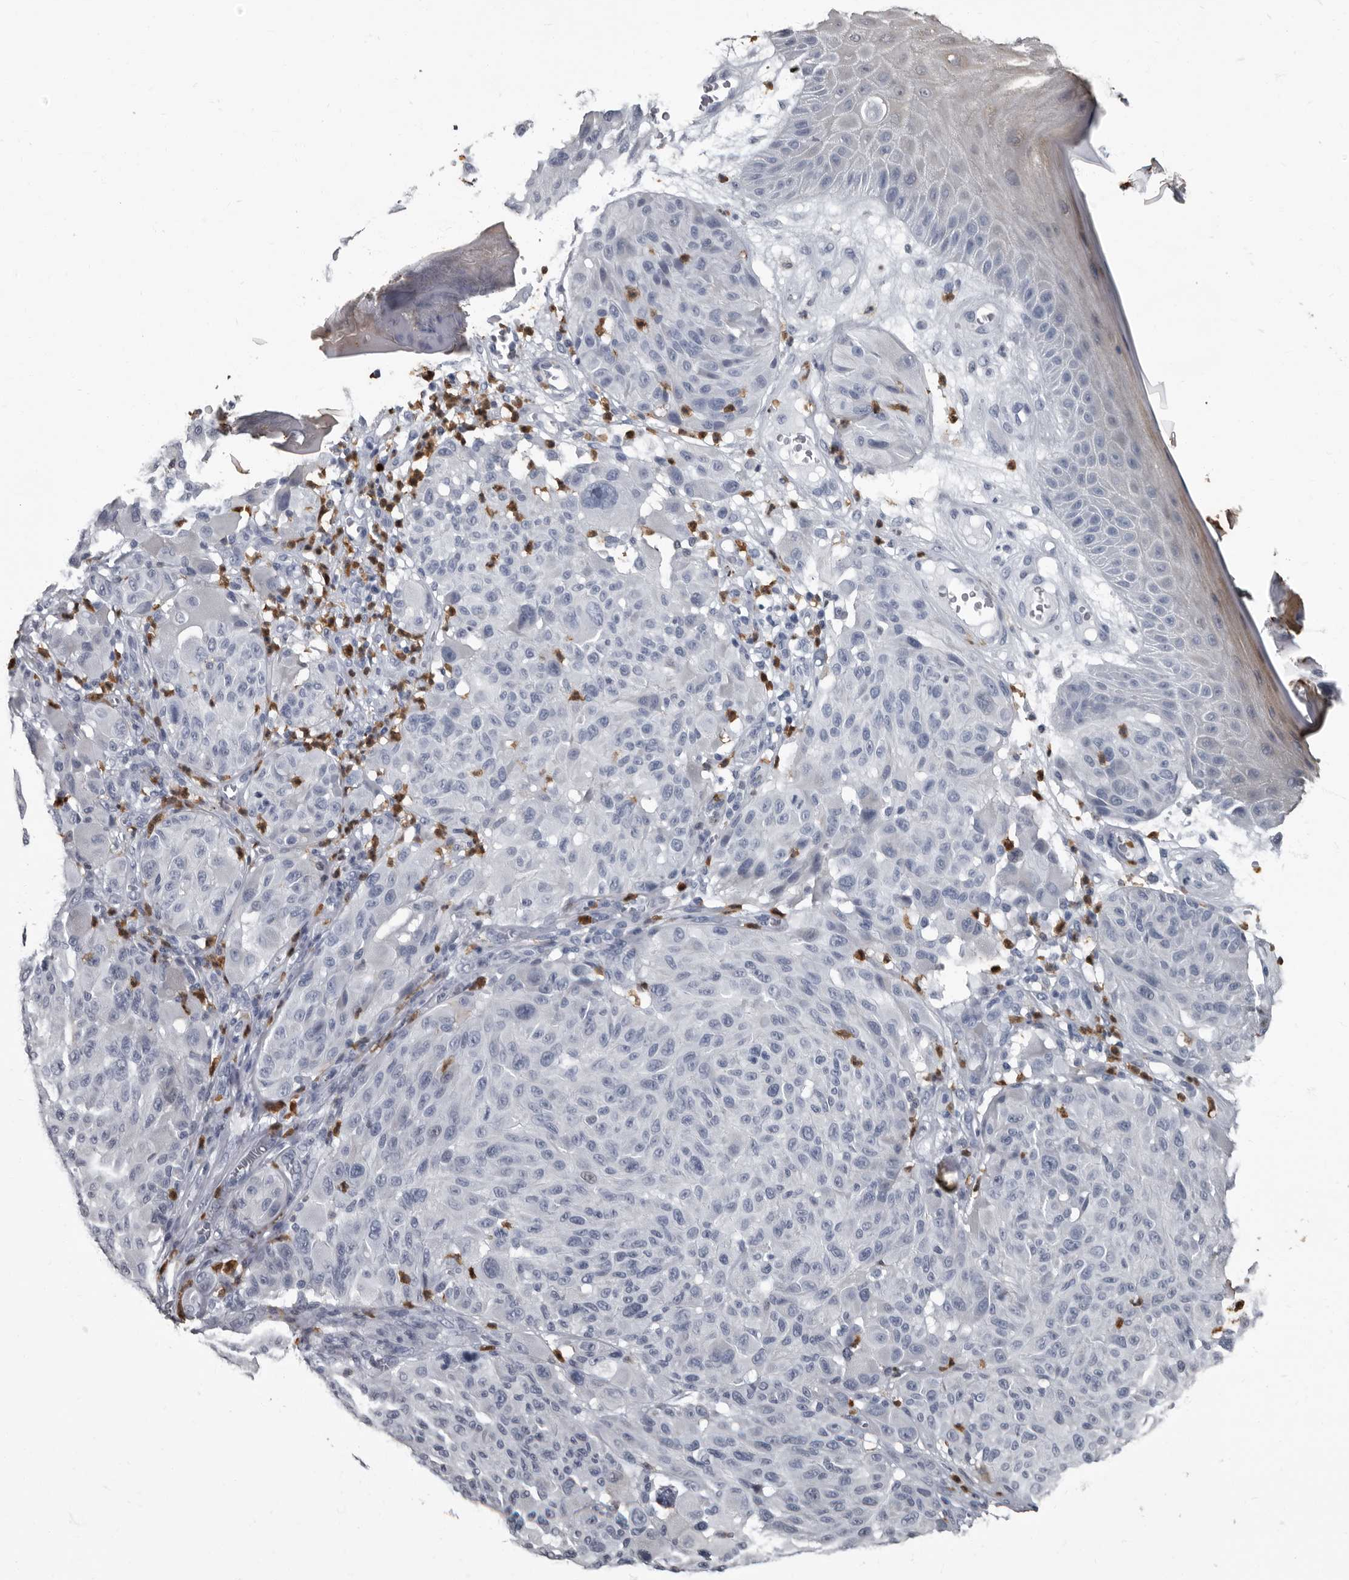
{"staining": {"intensity": "negative", "quantity": "none", "location": "none"}, "tissue": "melanoma", "cell_type": "Tumor cells", "image_type": "cancer", "snomed": [{"axis": "morphology", "description": "Malignant melanoma, NOS"}, {"axis": "topography", "description": "Skin"}], "caption": "Immunohistochemistry (IHC) of malignant melanoma demonstrates no staining in tumor cells.", "gene": "TPD52L1", "patient": {"sex": "male", "age": 83}}